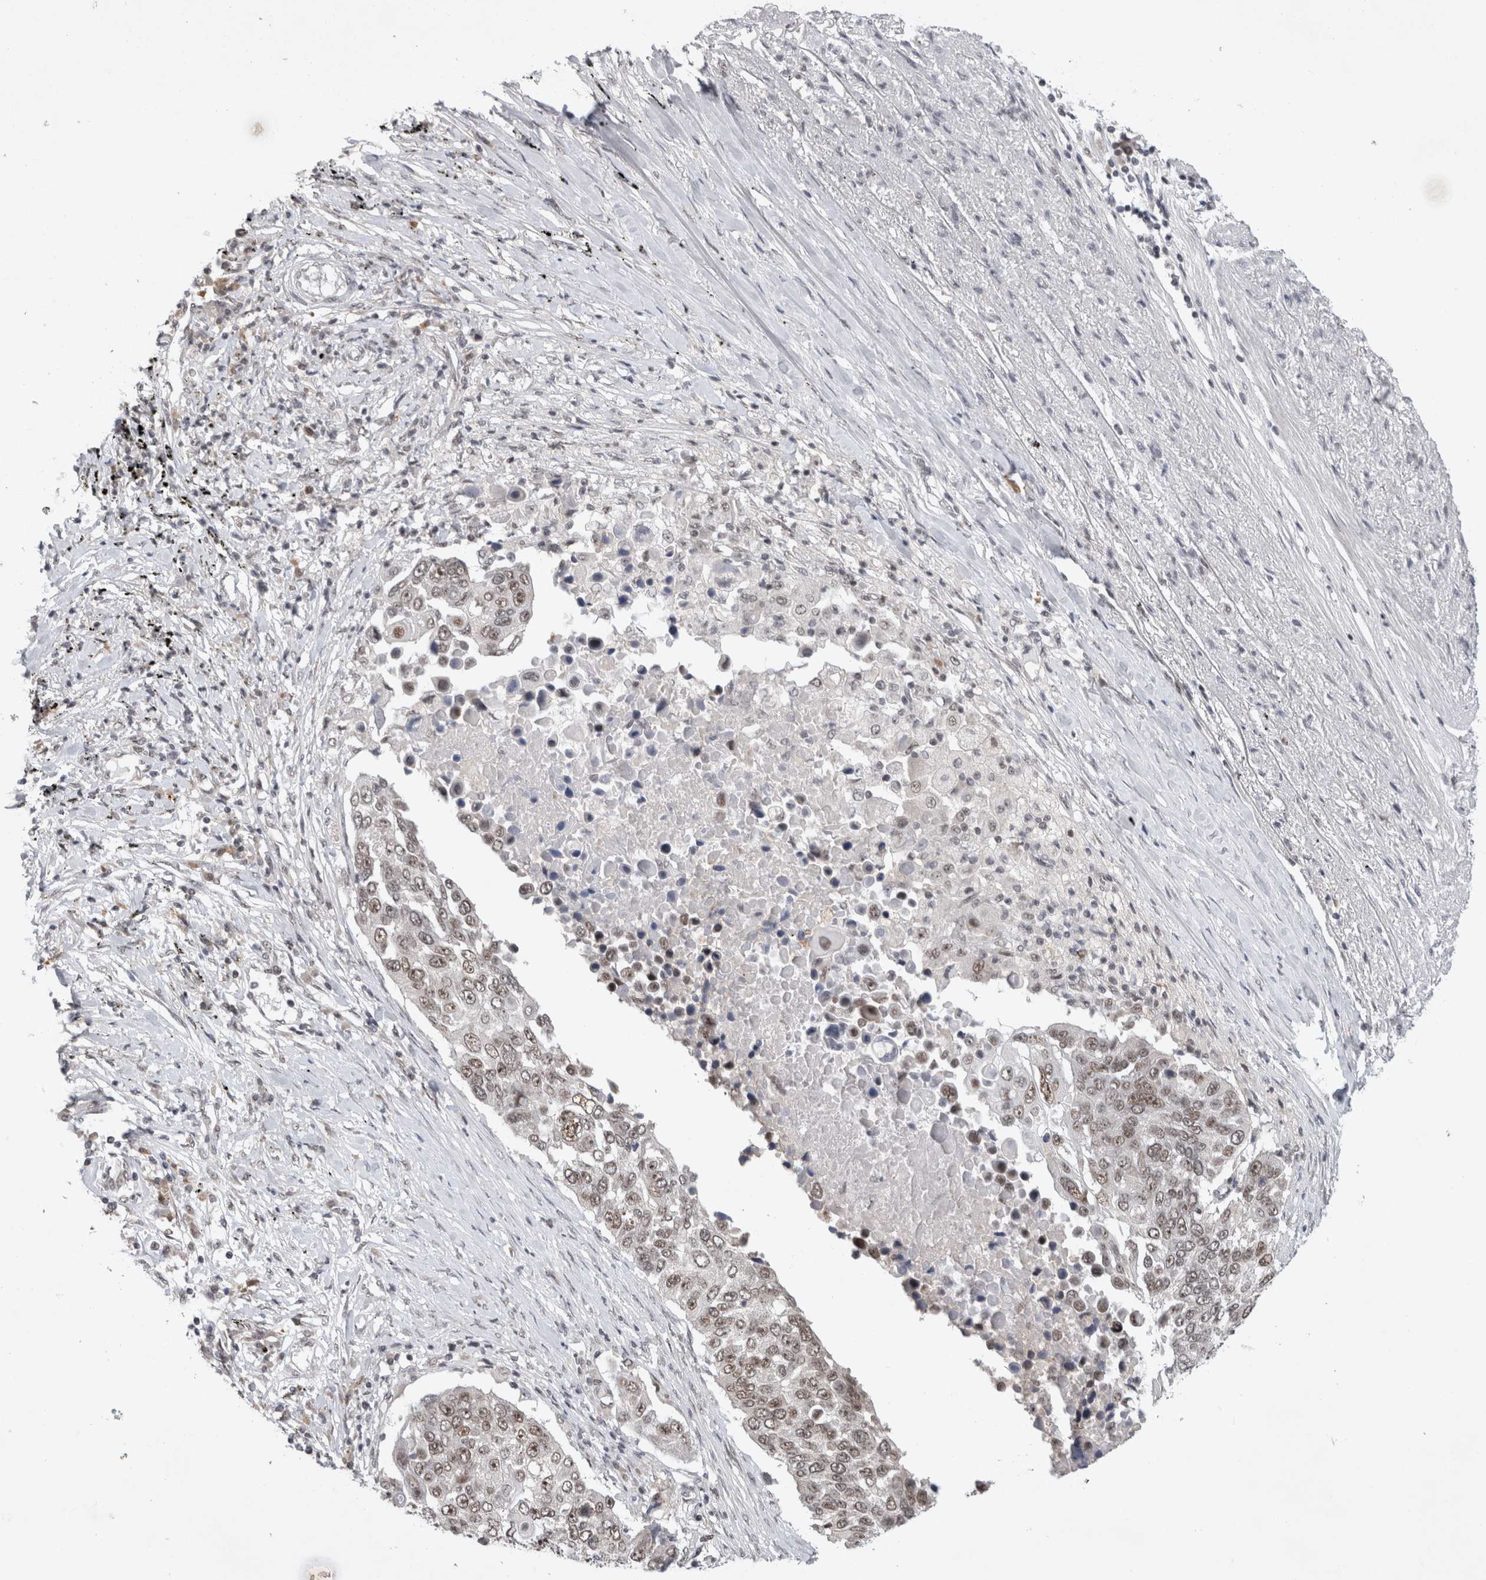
{"staining": {"intensity": "weak", "quantity": ">75%", "location": "nuclear"}, "tissue": "lung cancer", "cell_type": "Tumor cells", "image_type": "cancer", "snomed": [{"axis": "morphology", "description": "Squamous cell carcinoma, NOS"}, {"axis": "topography", "description": "Lung"}], "caption": "Human squamous cell carcinoma (lung) stained with a protein marker shows weak staining in tumor cells.", "gene": "HESX1", "patient": {"sex": "male", "age": 66}}